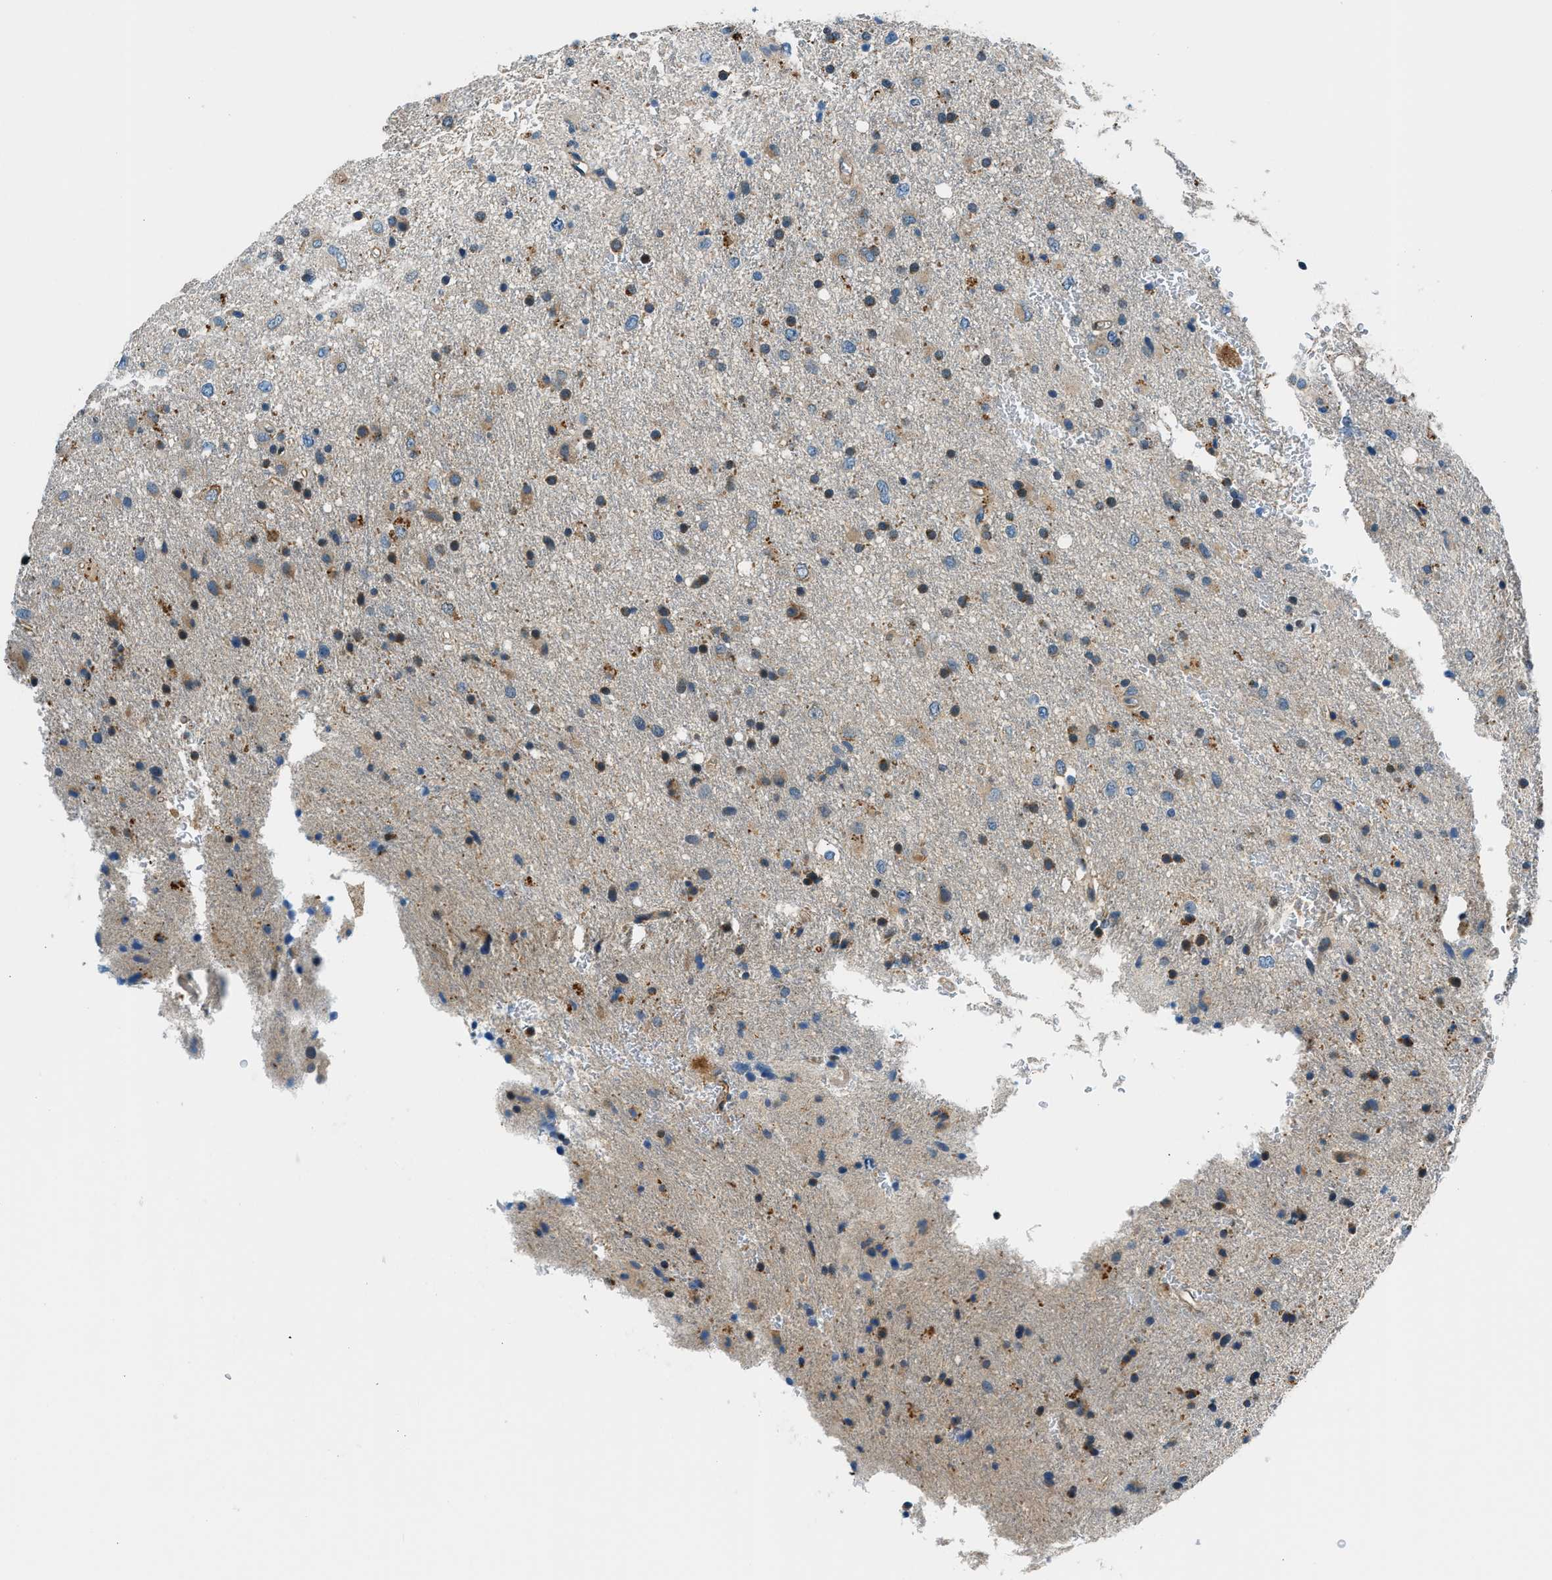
{"staining": {"intensity": "moderate", "quantity": ">75%", "location": "cytoplasmic/membranous"}, "tissue": "glioma", "cell_type": "Tumor cells", "image_type": "cancer", "snomed": [{"axis": "morphology", "description": "Glioma, malignant, Low grade"}, {"axis": "topography", "description": "Brain"}], "caption": "IHC photomicrograph of malignant glioma (low-grade) stained for a protein (brown), which exhibits medium levels of moderate cytoplasmic/membranous positivity in about >75% of tumor cells.", "gene": "SLC19A2", "patient": {"sex": "male", "age": 77}}